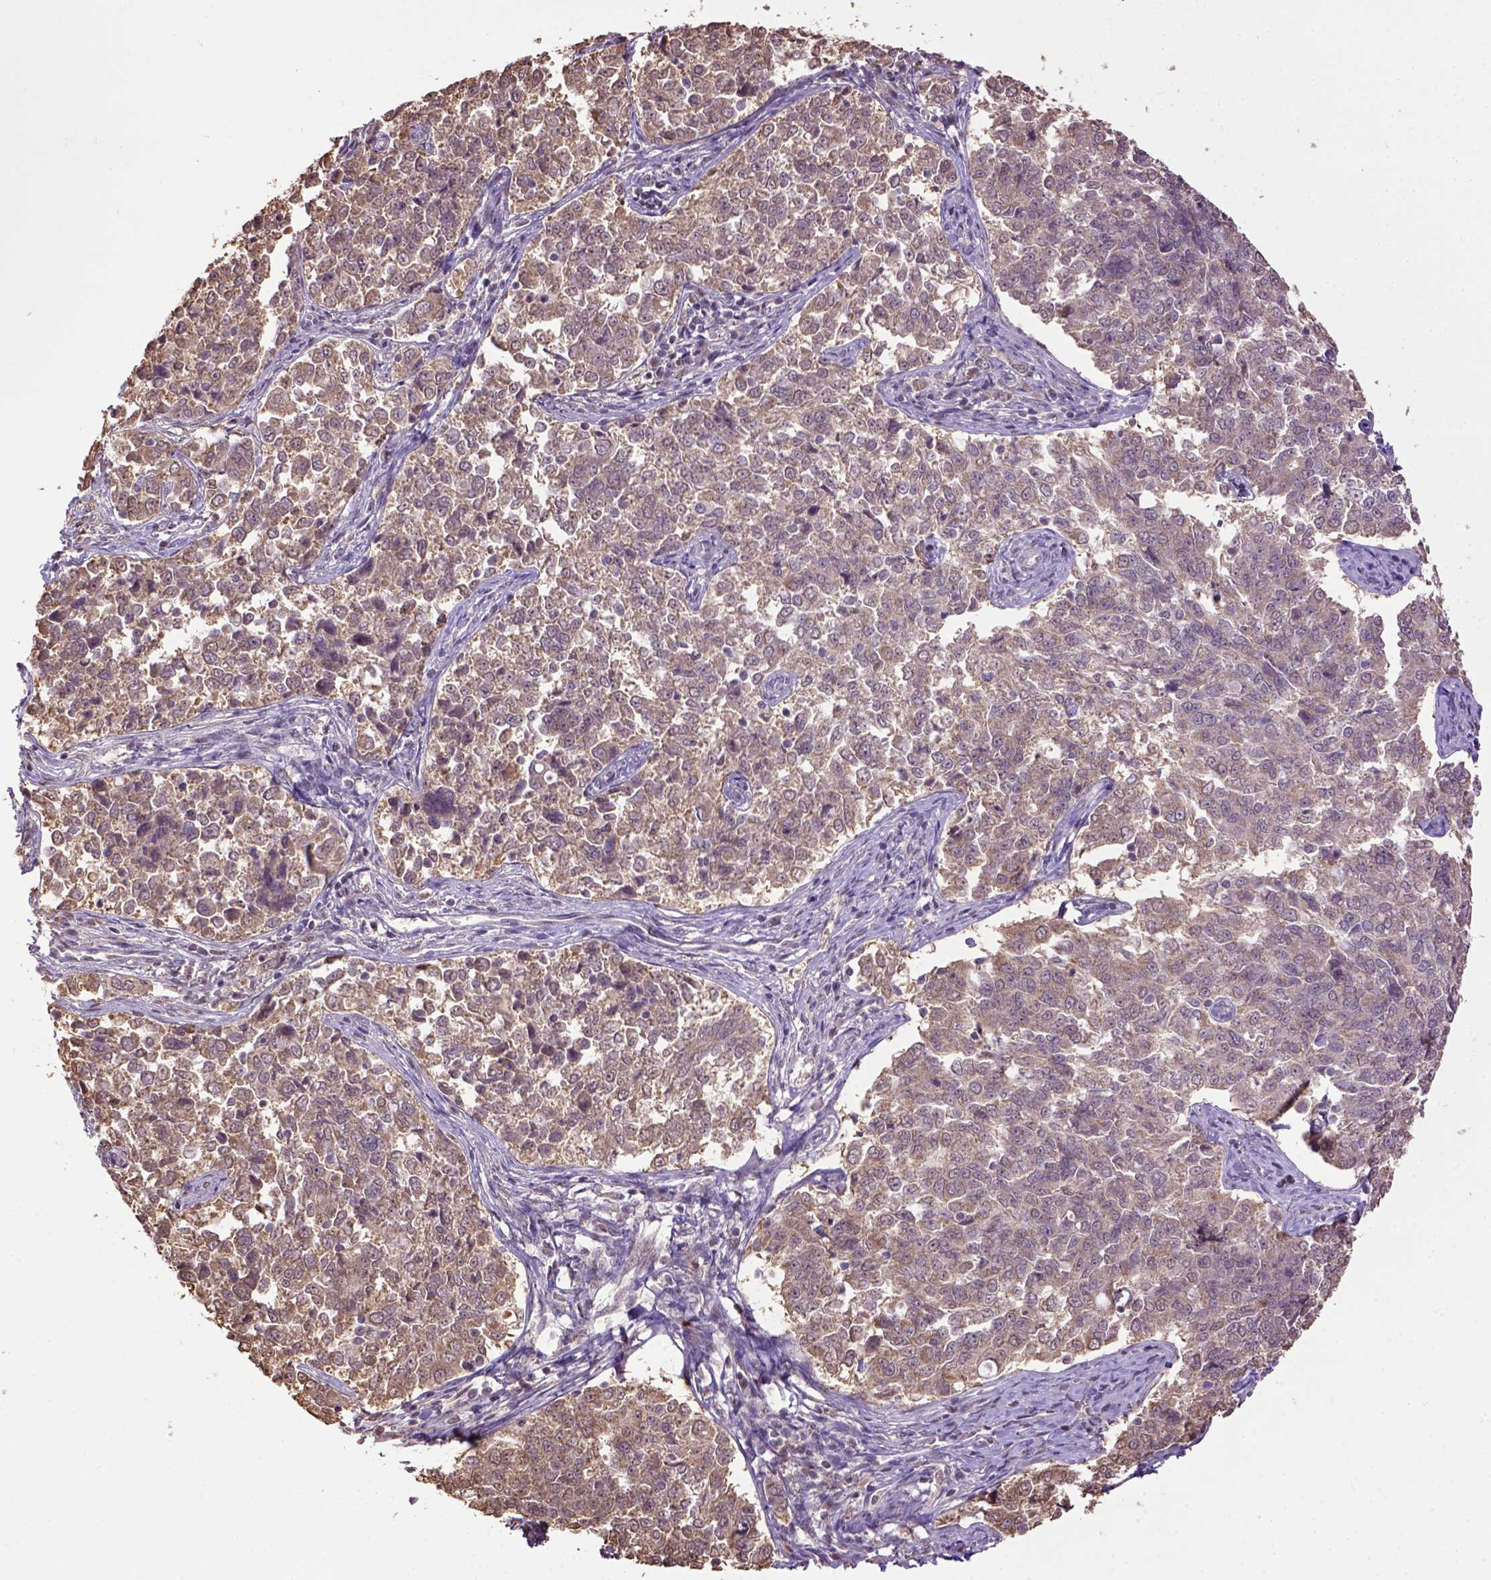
{"staining": {"intensity": "weak", "quantity": "25%-75%", "location": "cytoplasmic/membranous"}, "tissue": "endometrial cancer", "cell_type": "Tumor cells", "image_type": "cancer", "snomed": [{"axis": "morphology", "description": "Adenocarcinoma, NOS"}, {"axis": "topography", "description": "Endometrium"}], "caption": "Endometrial adenocarcinoma was stained to show a protein in brown. There is low levels of weak cytoplasmic/membranous positivity in about 25%-75% of tumor cells.", "gene": "WDR17", "patient": {"sex": "female", "age": 43}}